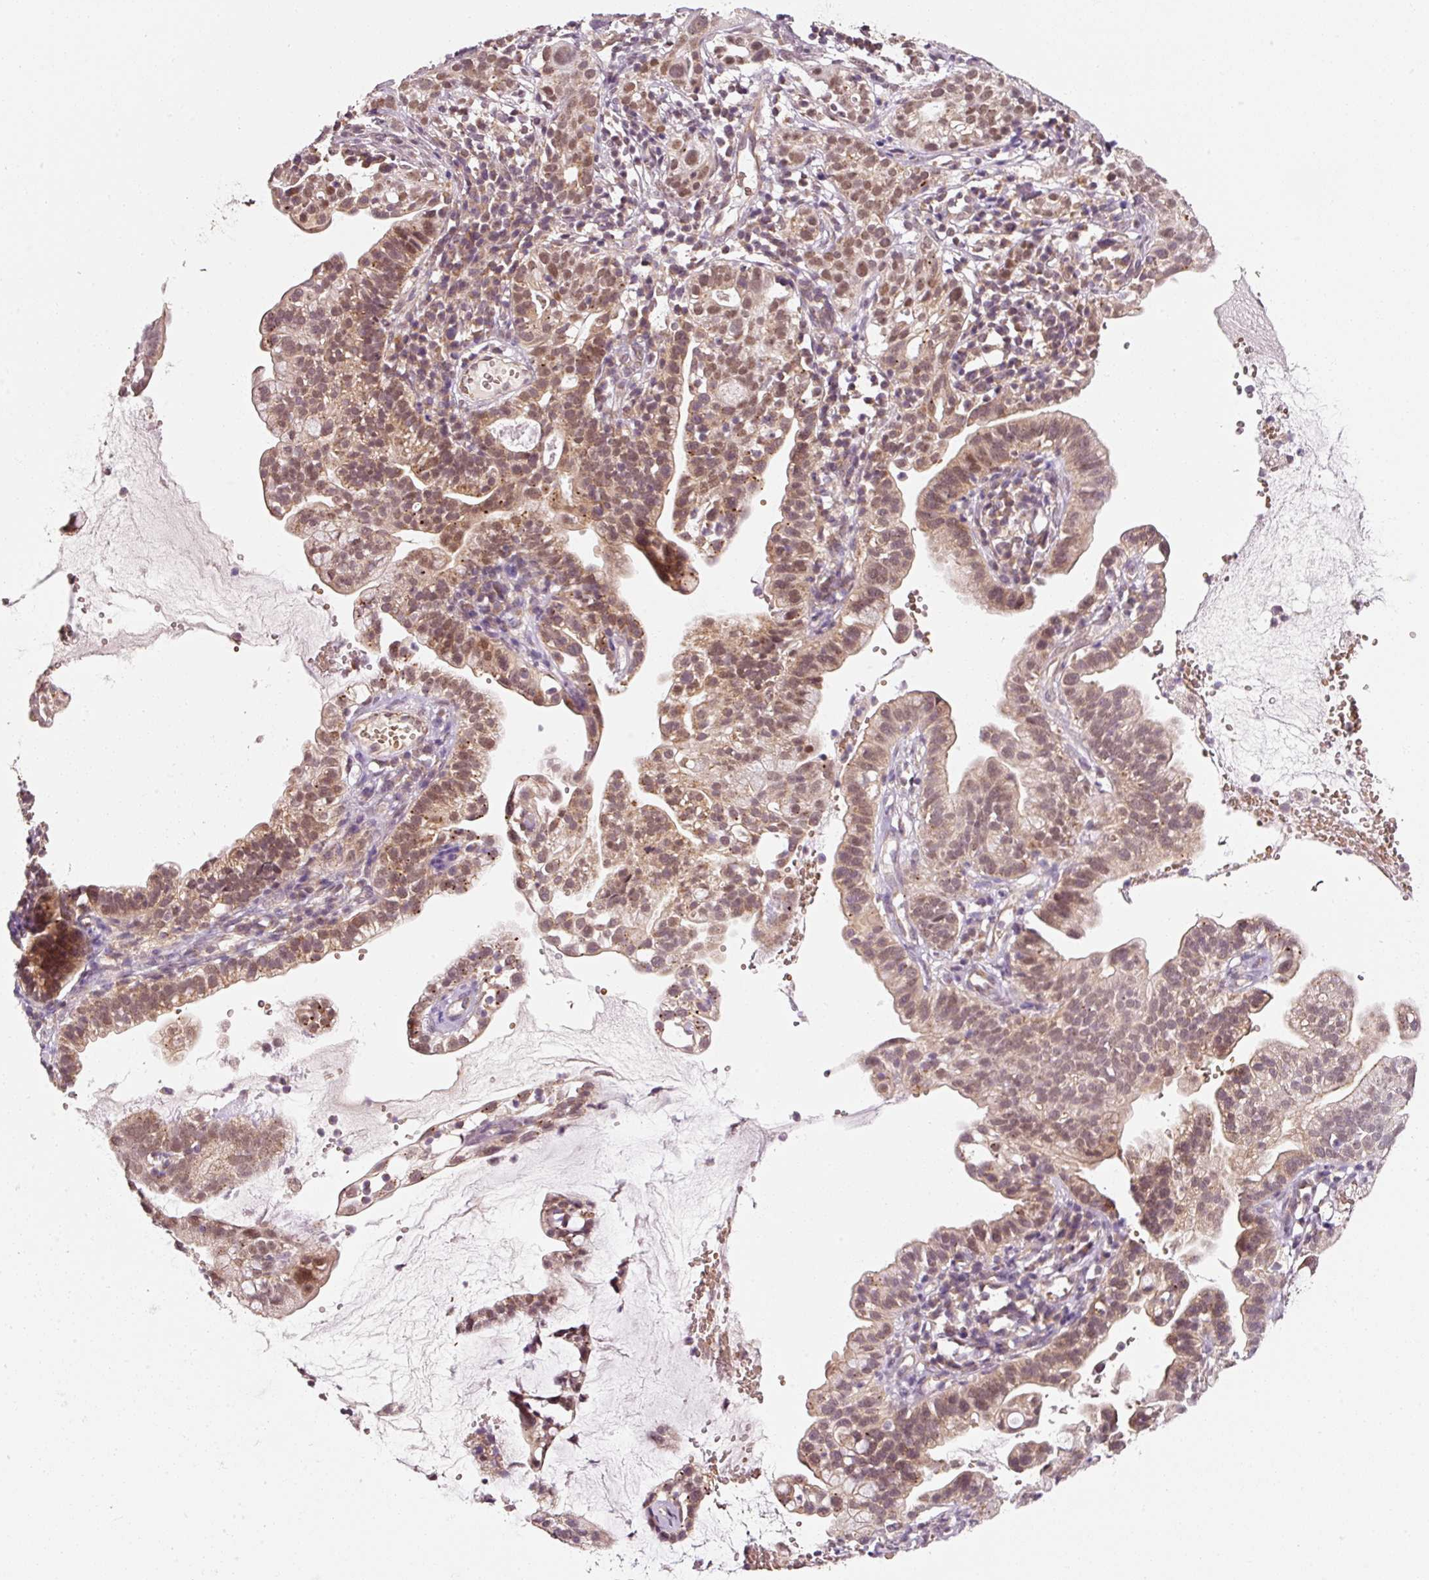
{"staining": {"intensity": "moderate", "quantity": ">75%", "location": "cytoplasmic/membranous,nuclear"}, "tissue": "cervical cancer", "cell_type": "Tumor cells", "image_type": "cancer", "snomed": [{"axis": "morphology", "description": "Adenocarcinoma, NOS"}, {"axis": "topography", "description": "Cervix"}], "caption": "Immunohistochemistry (IHC) of adenocarcinoma (cervical) demonstrates medium levels of moderate cytoplasmic/membranous and nuclear staining in about >75% of tumor cells. The staining is performed using DAB (3,3'-diaminobenzidine) brown chromogen to label protein expression. The nuclei are counter-stained blue using hematoxylin.", "gene": "ZNF460", "patient": {"sex": "female", "age": 41}}